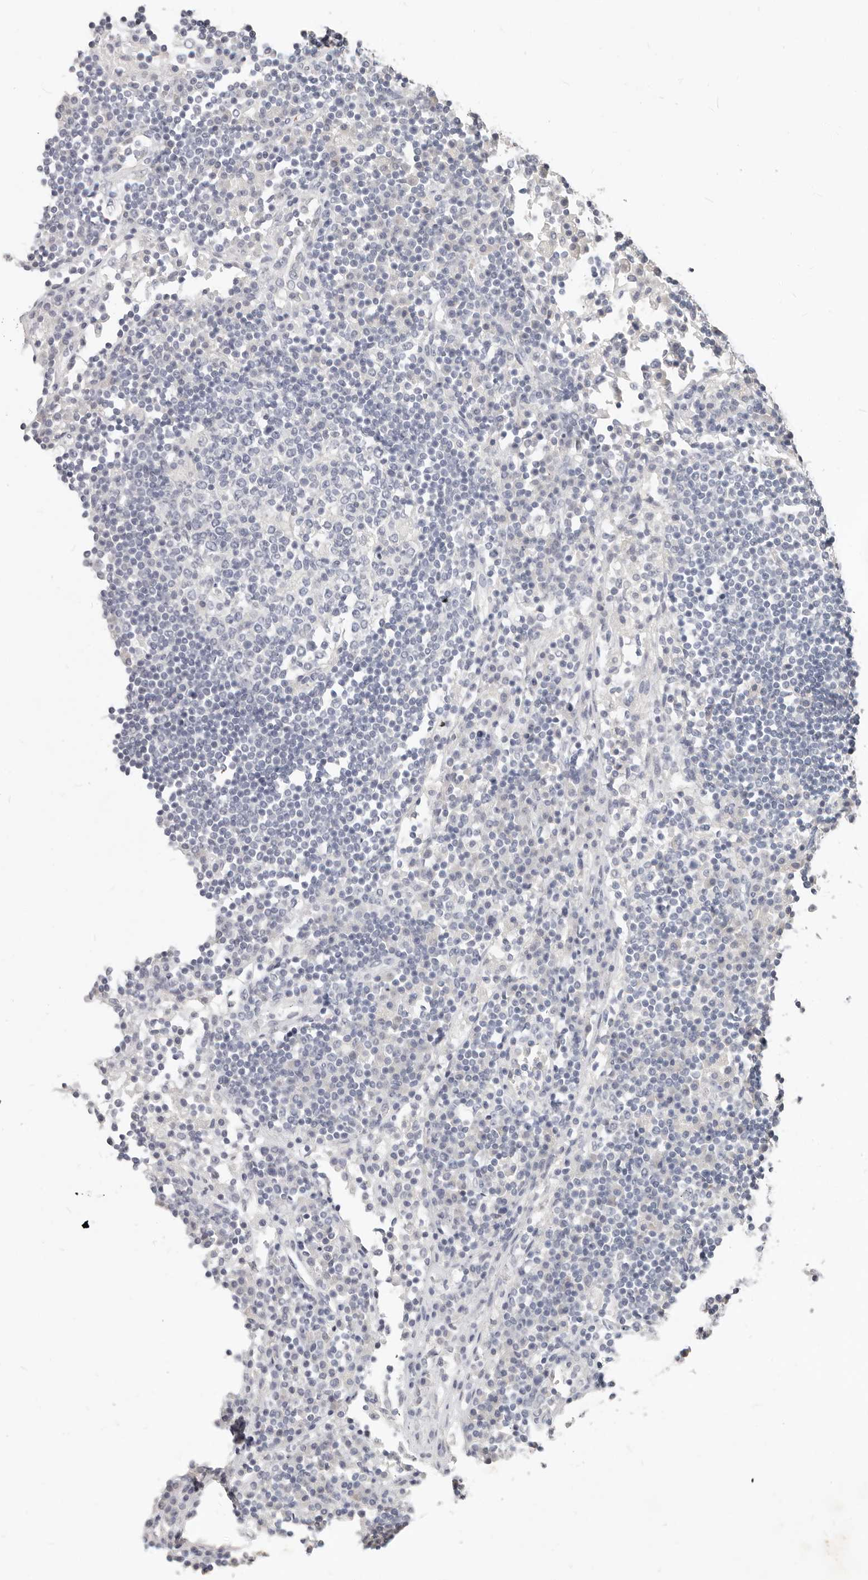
{"staining": {"intensity": "negative", "quantity": "none", "location": "none"}, "tissue": "lymph node", "cell_type": "Germinal center cells", "image_type": "normal", "snomed": [{"axis": "morphology", "description": "Normal tissue, NOS"}, {"axis": "topography", "description": "Lymph node"}], "caption": "Germinal center cells show no significant expression in unremarkable lymph node. (DAB IHC with hematoxylin counter stain).", "gene": "TMEM63B", "patient": {"sex": "female", "age": 53}}